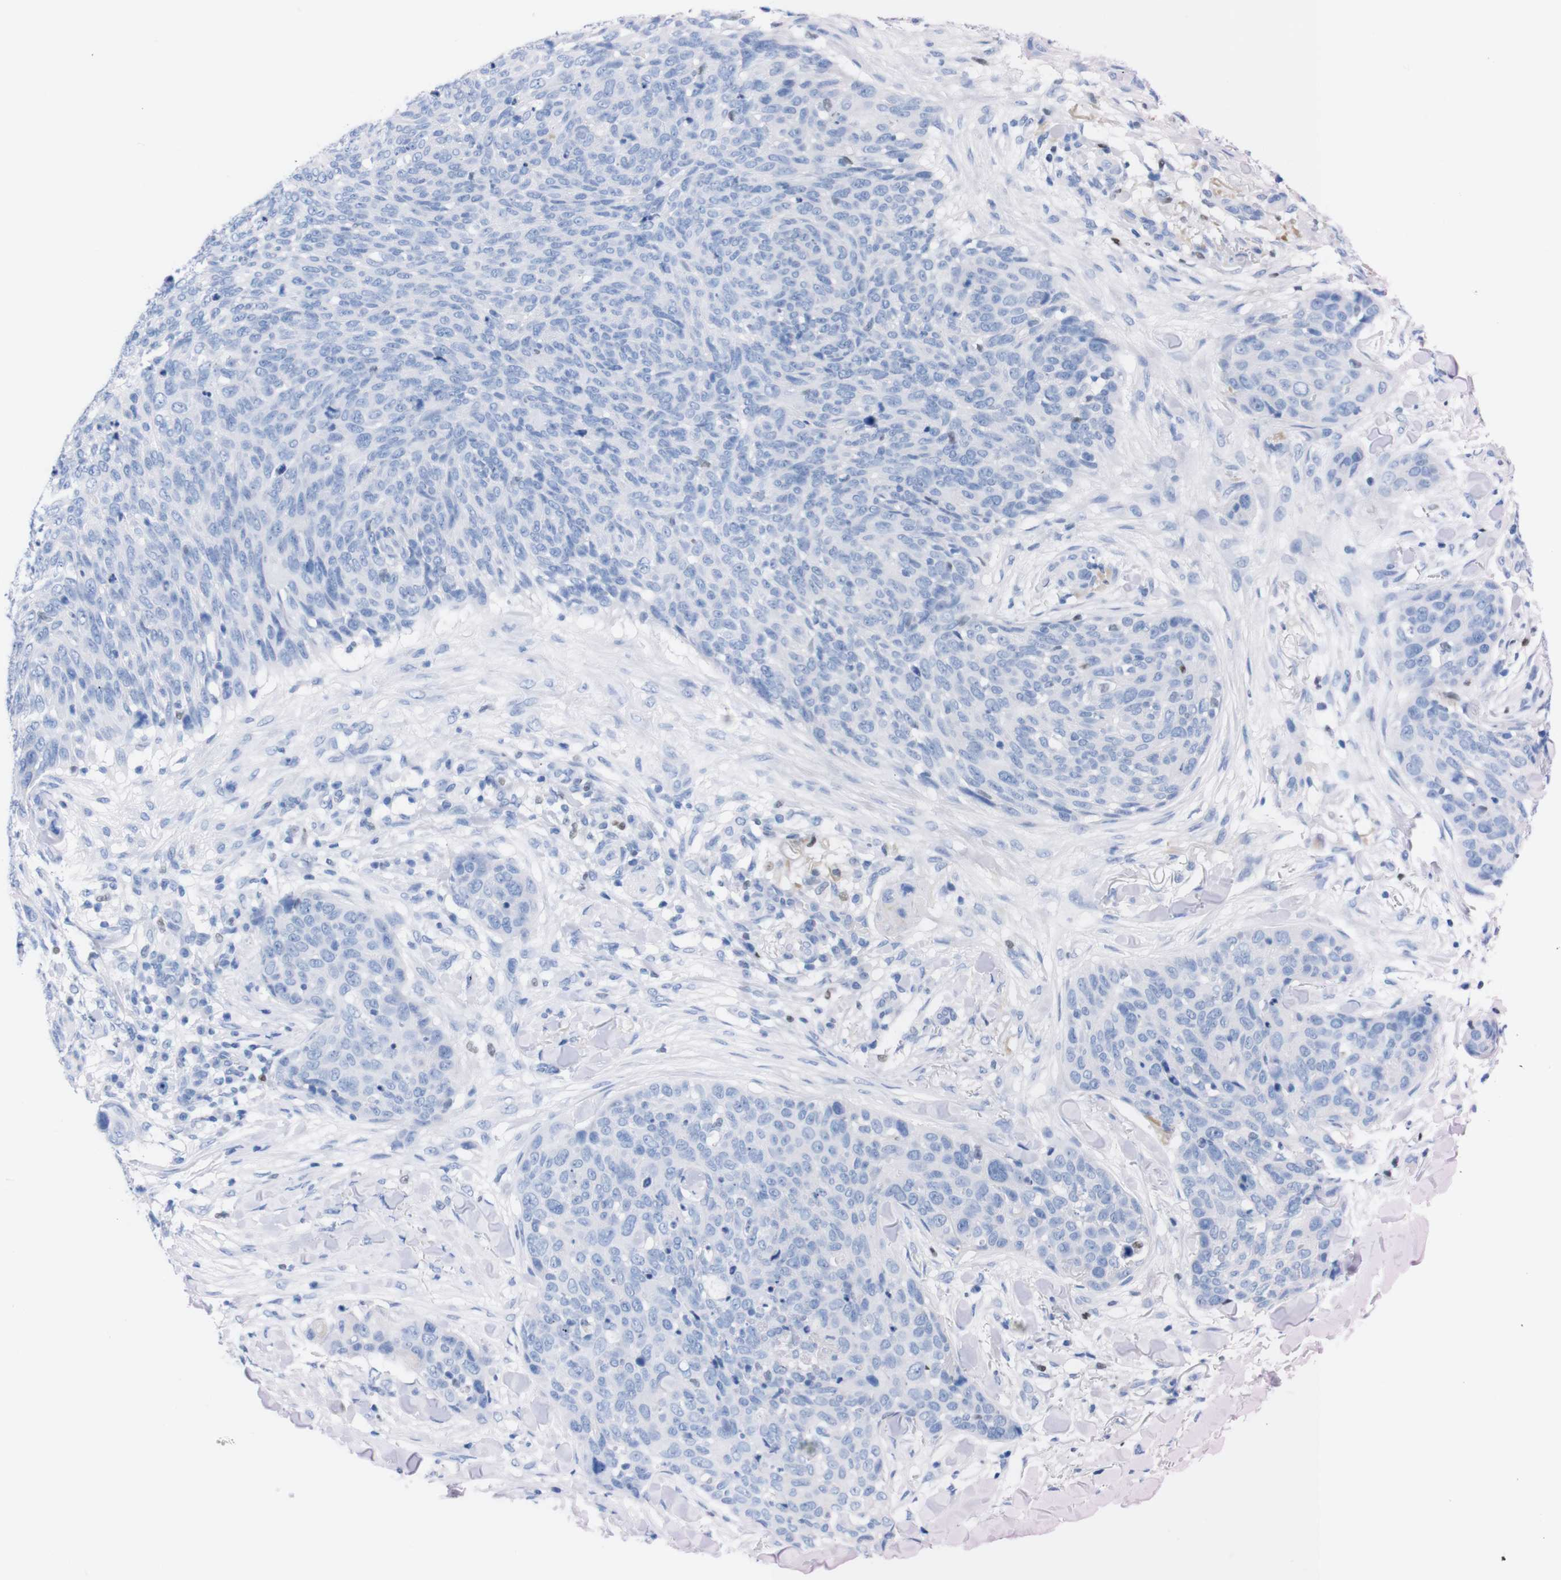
{"staining": {"intensity": "negative", "quantity": "none", "location": "none"}, "tissue": "skin cancer", "cell_type": "Tumor cells", "image_type": "cancer", "snomed": [{"axis": "morphology", "description": "Squamous cell carcinoma in situ, NOS"}, {"axis": "morphology", "description": "Squamous cell carcinoma, NOS"}, {"axis": "topography", "description": "Skin"}], "caption": "Immunohistochemistry photomicrograph of human skin squamous cell carcinoma in situ stained for a protein (brown), which demonstrates no positivity in tumor cells.", "gene": "P2RY12", "patient": {"sex": "male", "age": 93}}